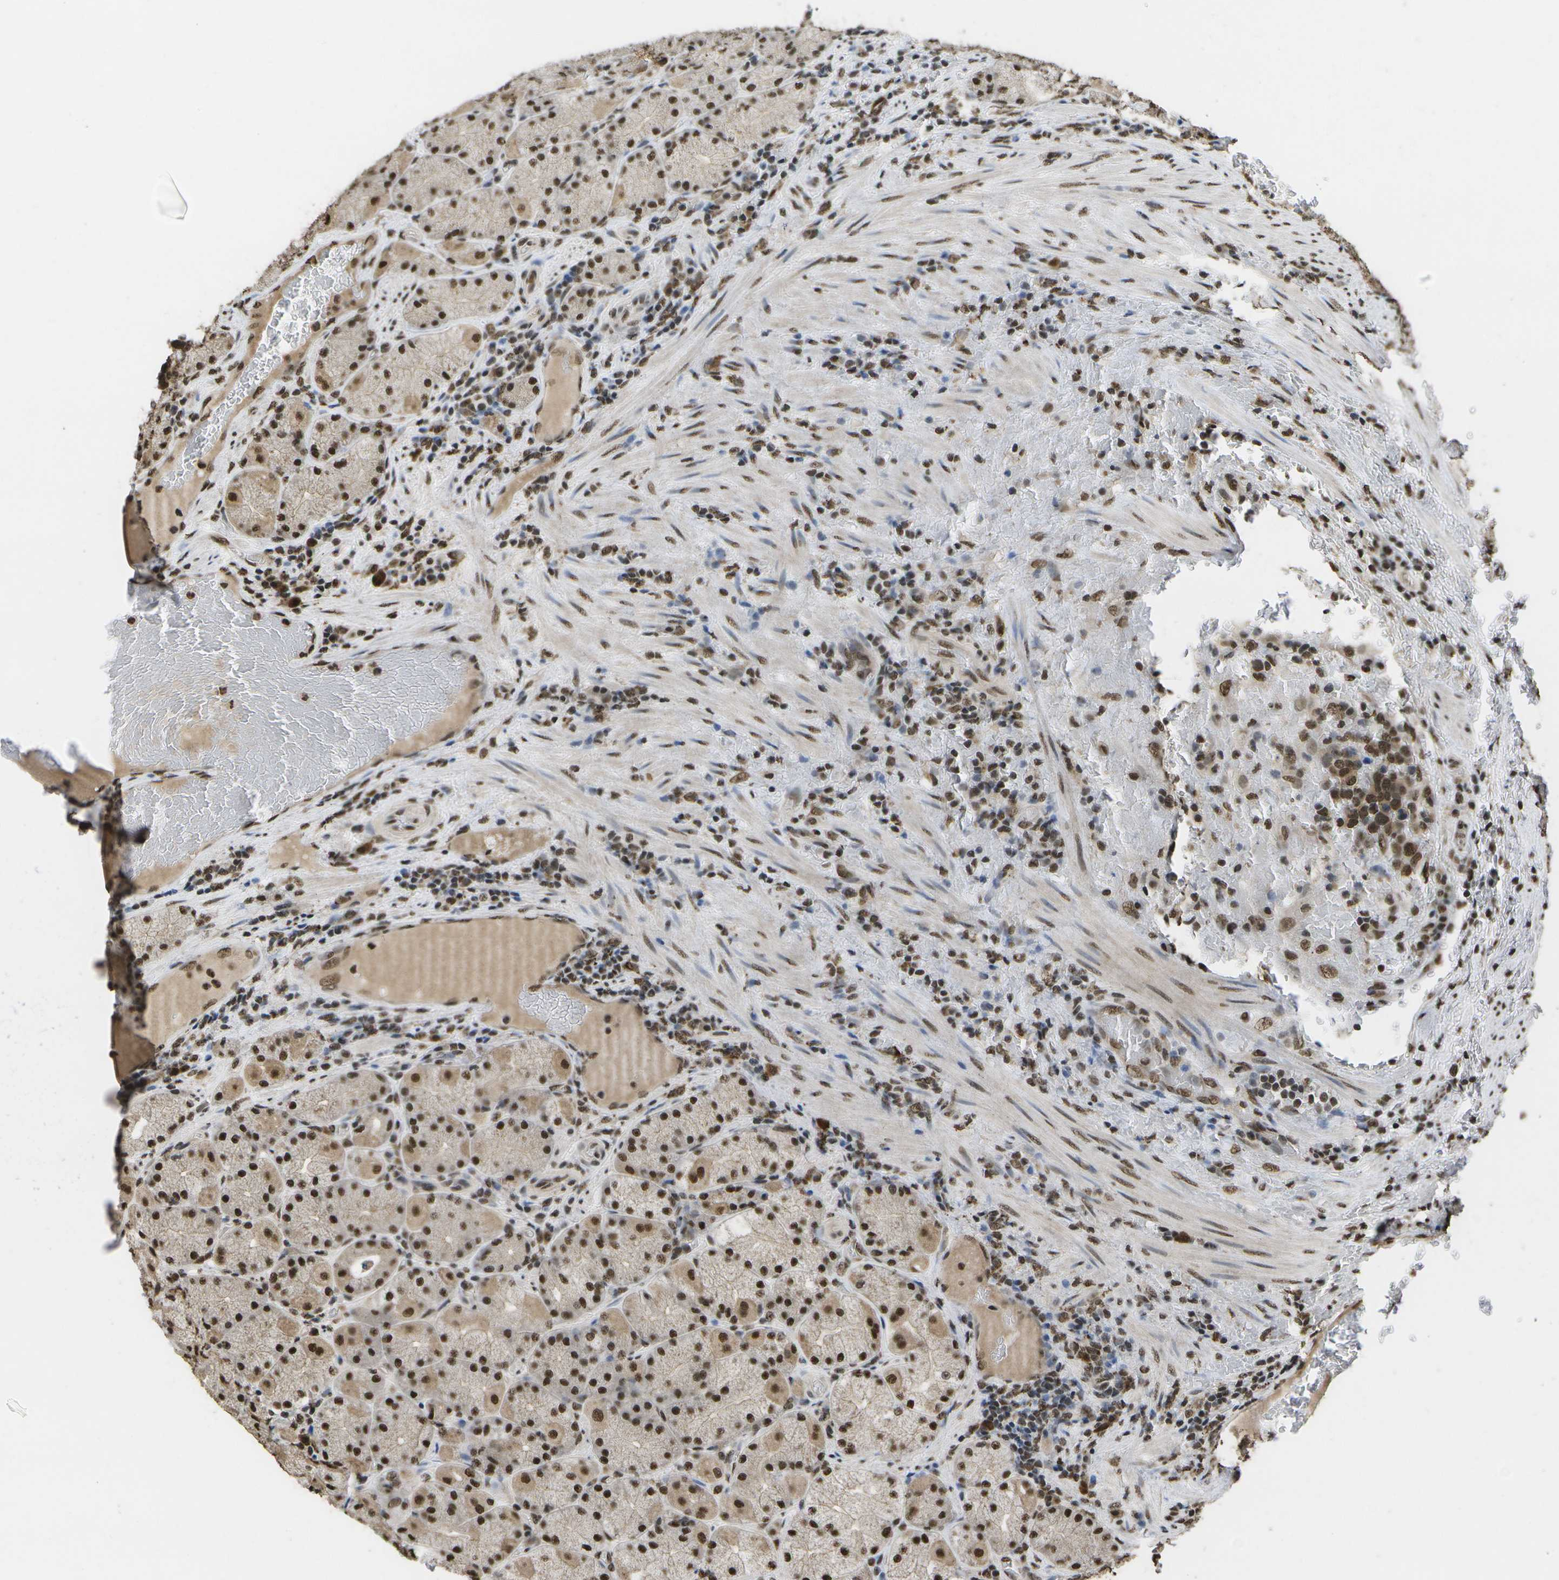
{"staining": {"intensity": "strong", "quantity": ">75%", "location": "cytoplasmic/membranous,nuclear"}, "tissue": "stomach", "cell_type": "Glandular cells", "image_type": "normal", "snomed": [{"axis": "morphology", "description": "Normal tissue, NOS"}, {"axis": "morphology", "description": "Carcinoid, malignant, NOS"}, {"axis": "topography", "description": "Stomach, upper"}], "caption": "Immunohistochemical staining of normal stomach exhibits strong cytoplasmic/membranous,nuclear protein positivity in about >75% of glandular cells.", "gene": "SPEN", "patient": {"sex": "male", "age": 39}}